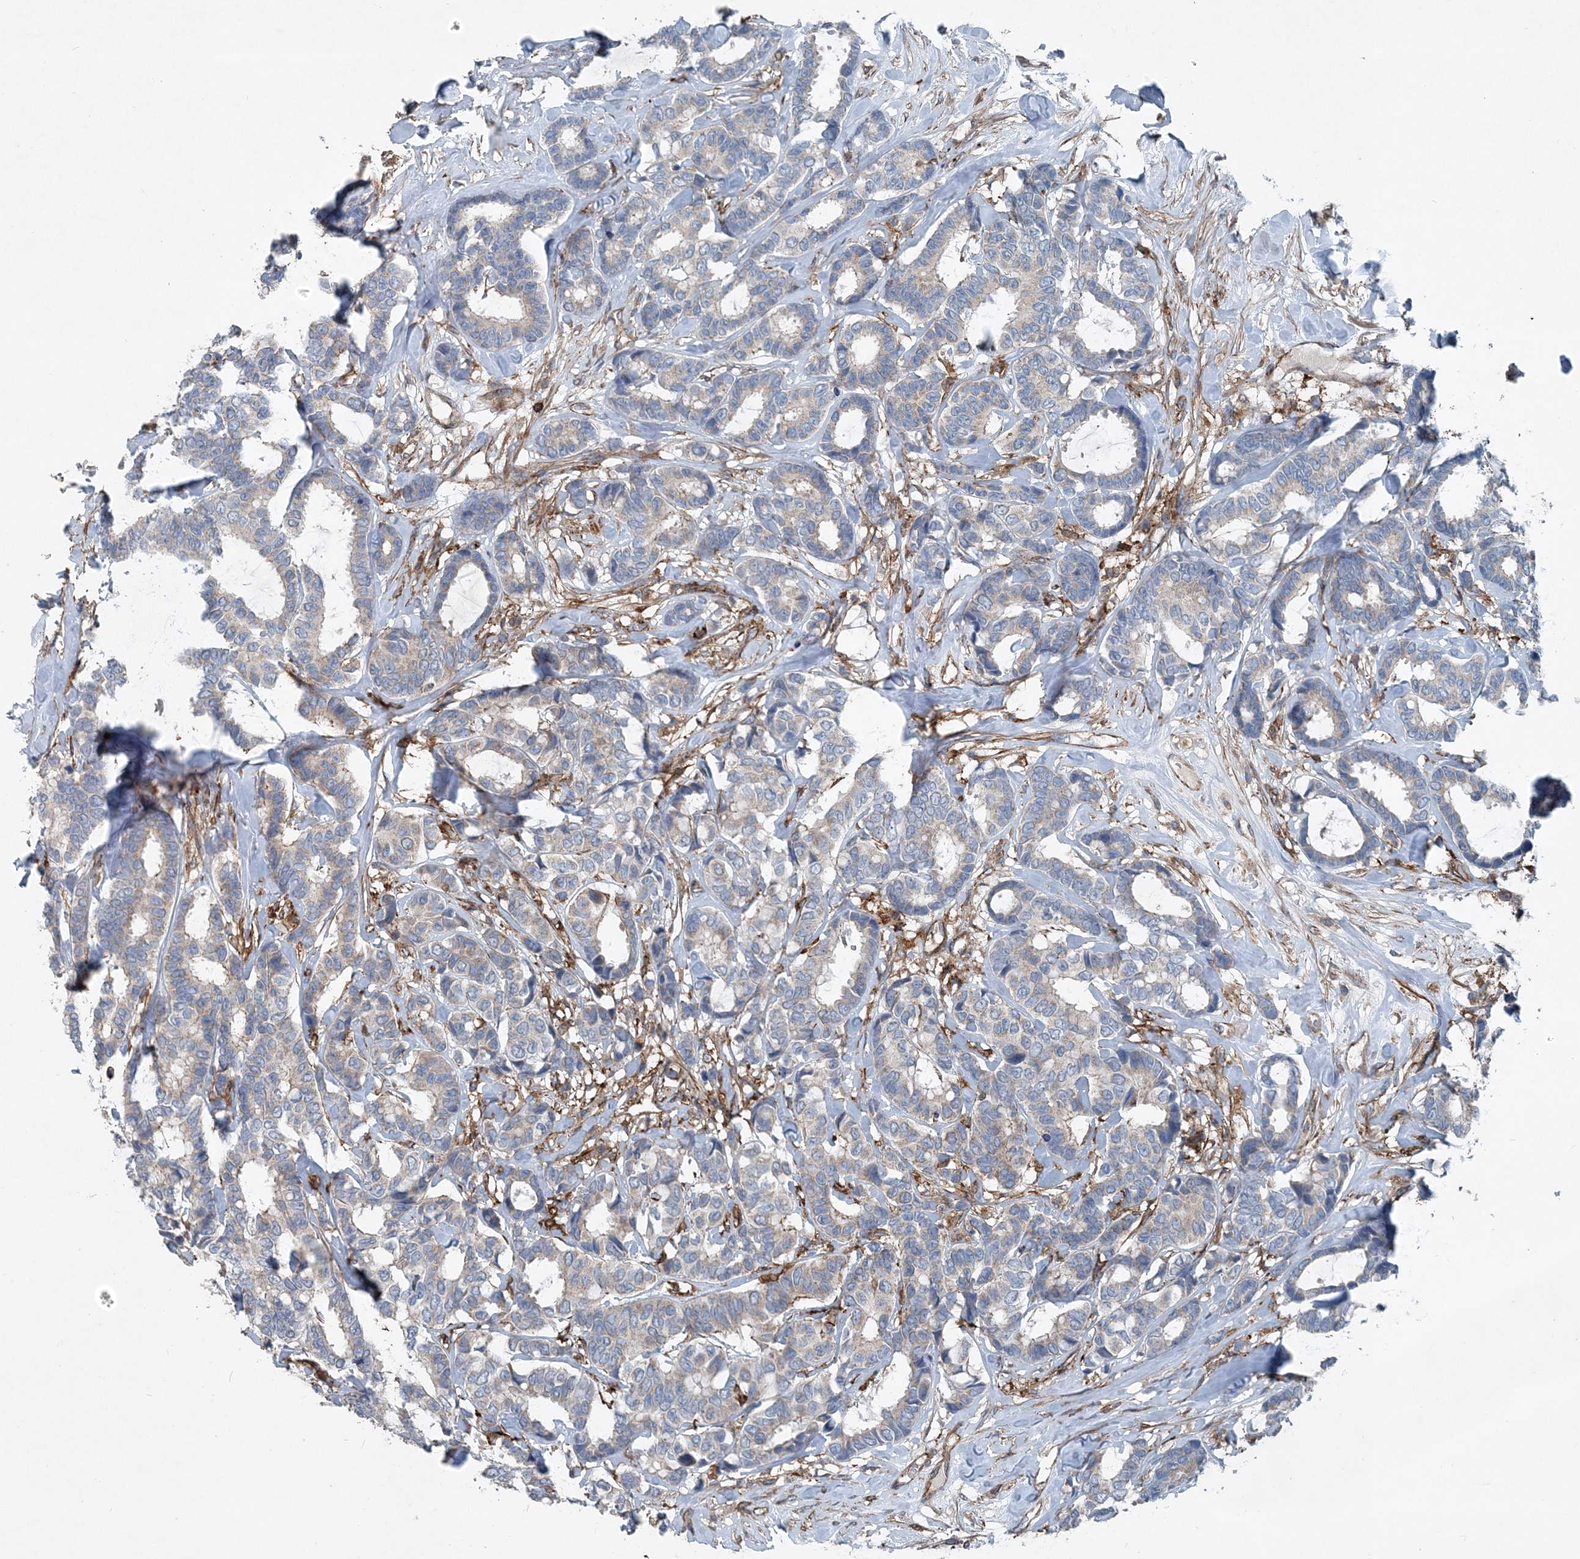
{"staining": {"intensity": "negative", "quantity": "none", "location": "none"}, "tissue": "breast cancer", "cell_type": "Tumor cells", "image_type": "cancer", "snomed": [{"axis": "morphology", "description": "Duct carcinoma"}, {"axis": "topography", "description": "Breast"}], "caption": "Breast cancer stained for a protein using immunohistochemistry exhibits no staining tumor cells.", "gene": "DGUOK", "patient": {"sex": "female", "age": 87}}